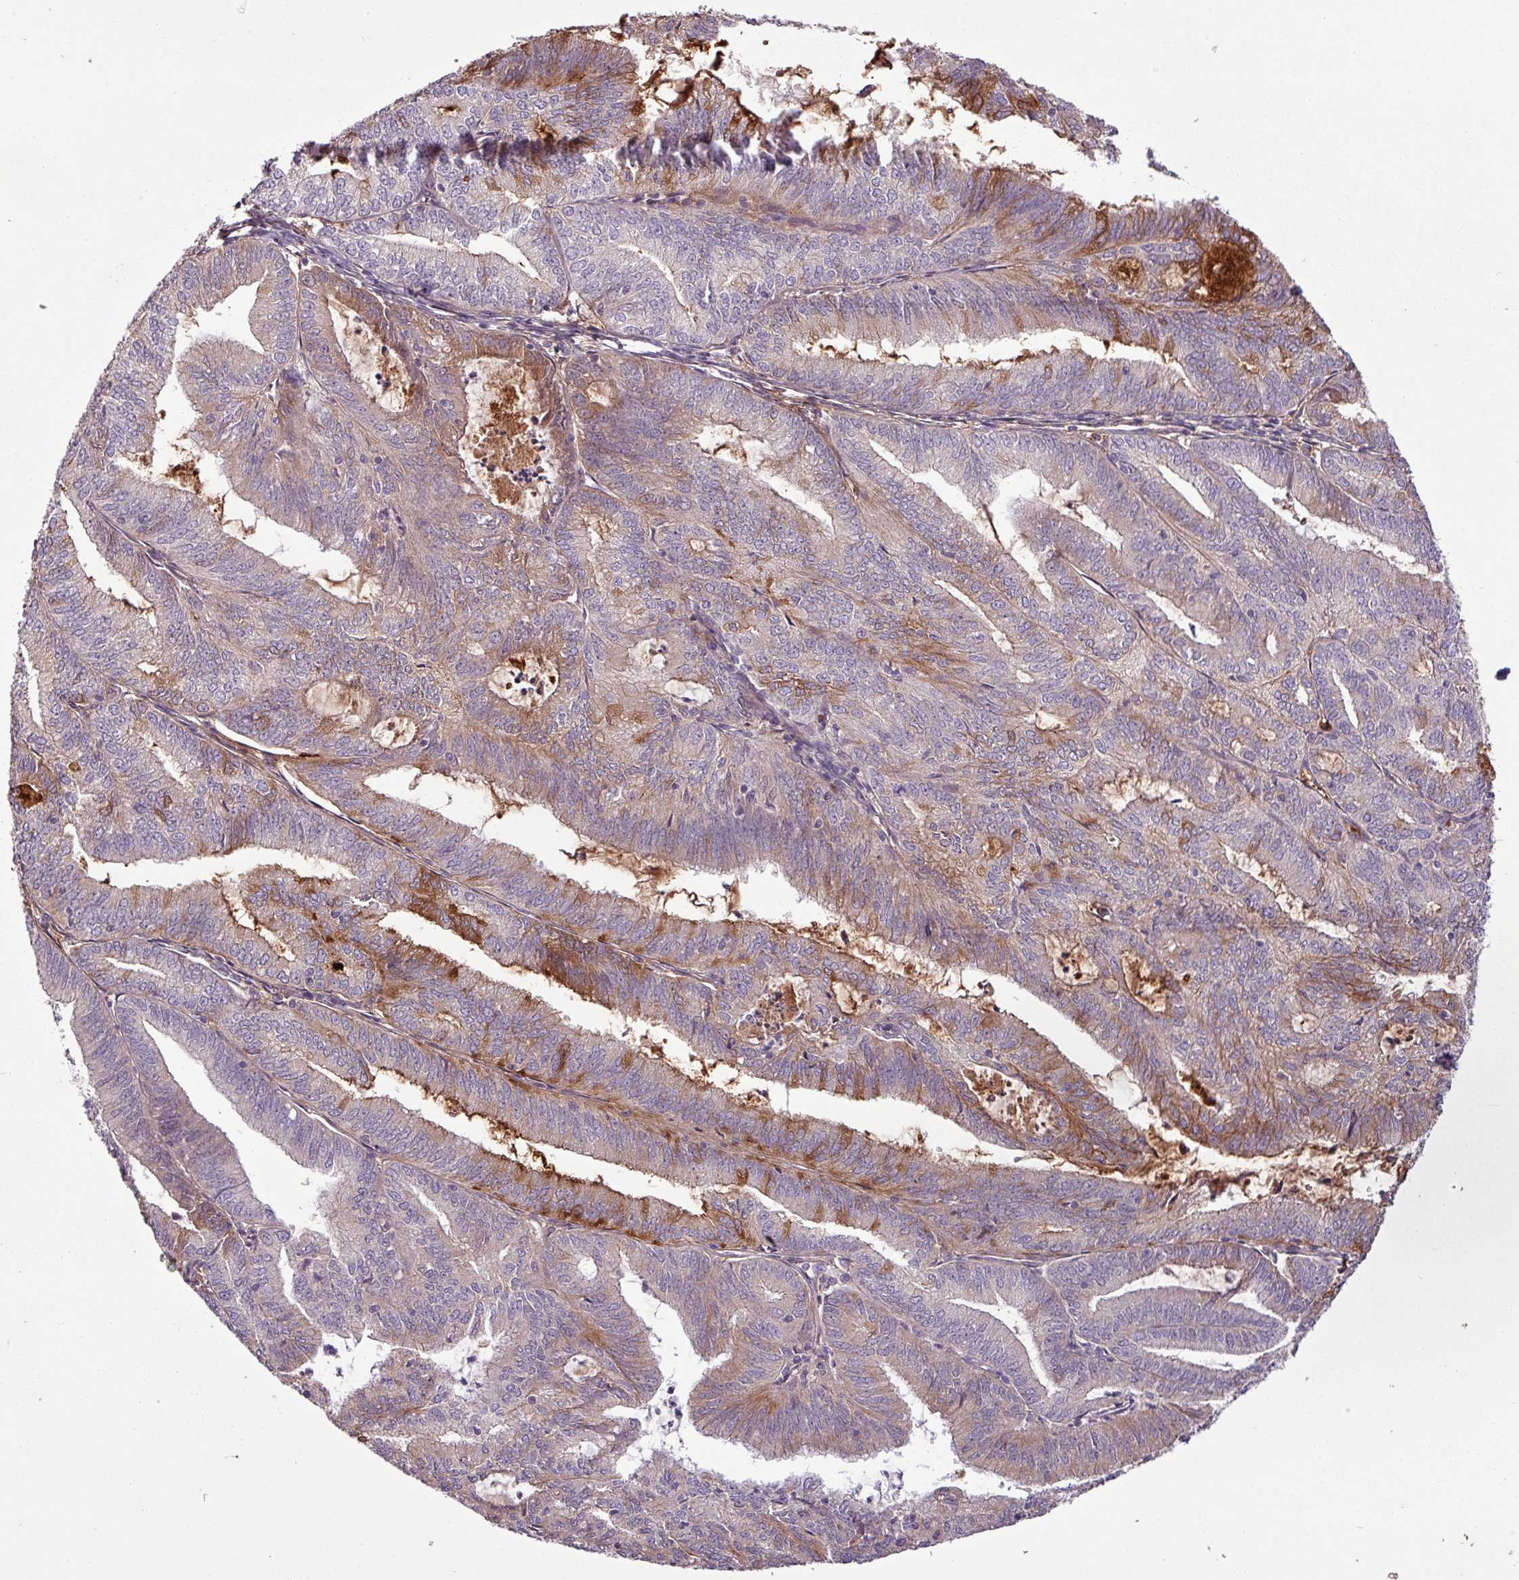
{"staining": {"intensity": "moderate", "quantity": "<25%", "location": "cytoplasmic/membranous"}, "tissue": "endometrial cancer", "cell_type": "Tumor cells", "image_type": "cancer", "snomed": [{"axis": "morphology", "description": "Adenocarcinoma, NOS"}, {"axis": "topography", "description": "Endometrium"}], "caption": "About <25% of tumor cells in endometrial adenocarcinoma demonstrate moderate cytoplasmic/membranous protein staining as visualized by brown immunohistochemical staining.", "gene": "C4B", "patient": {"sex": "female", "age": 70}}